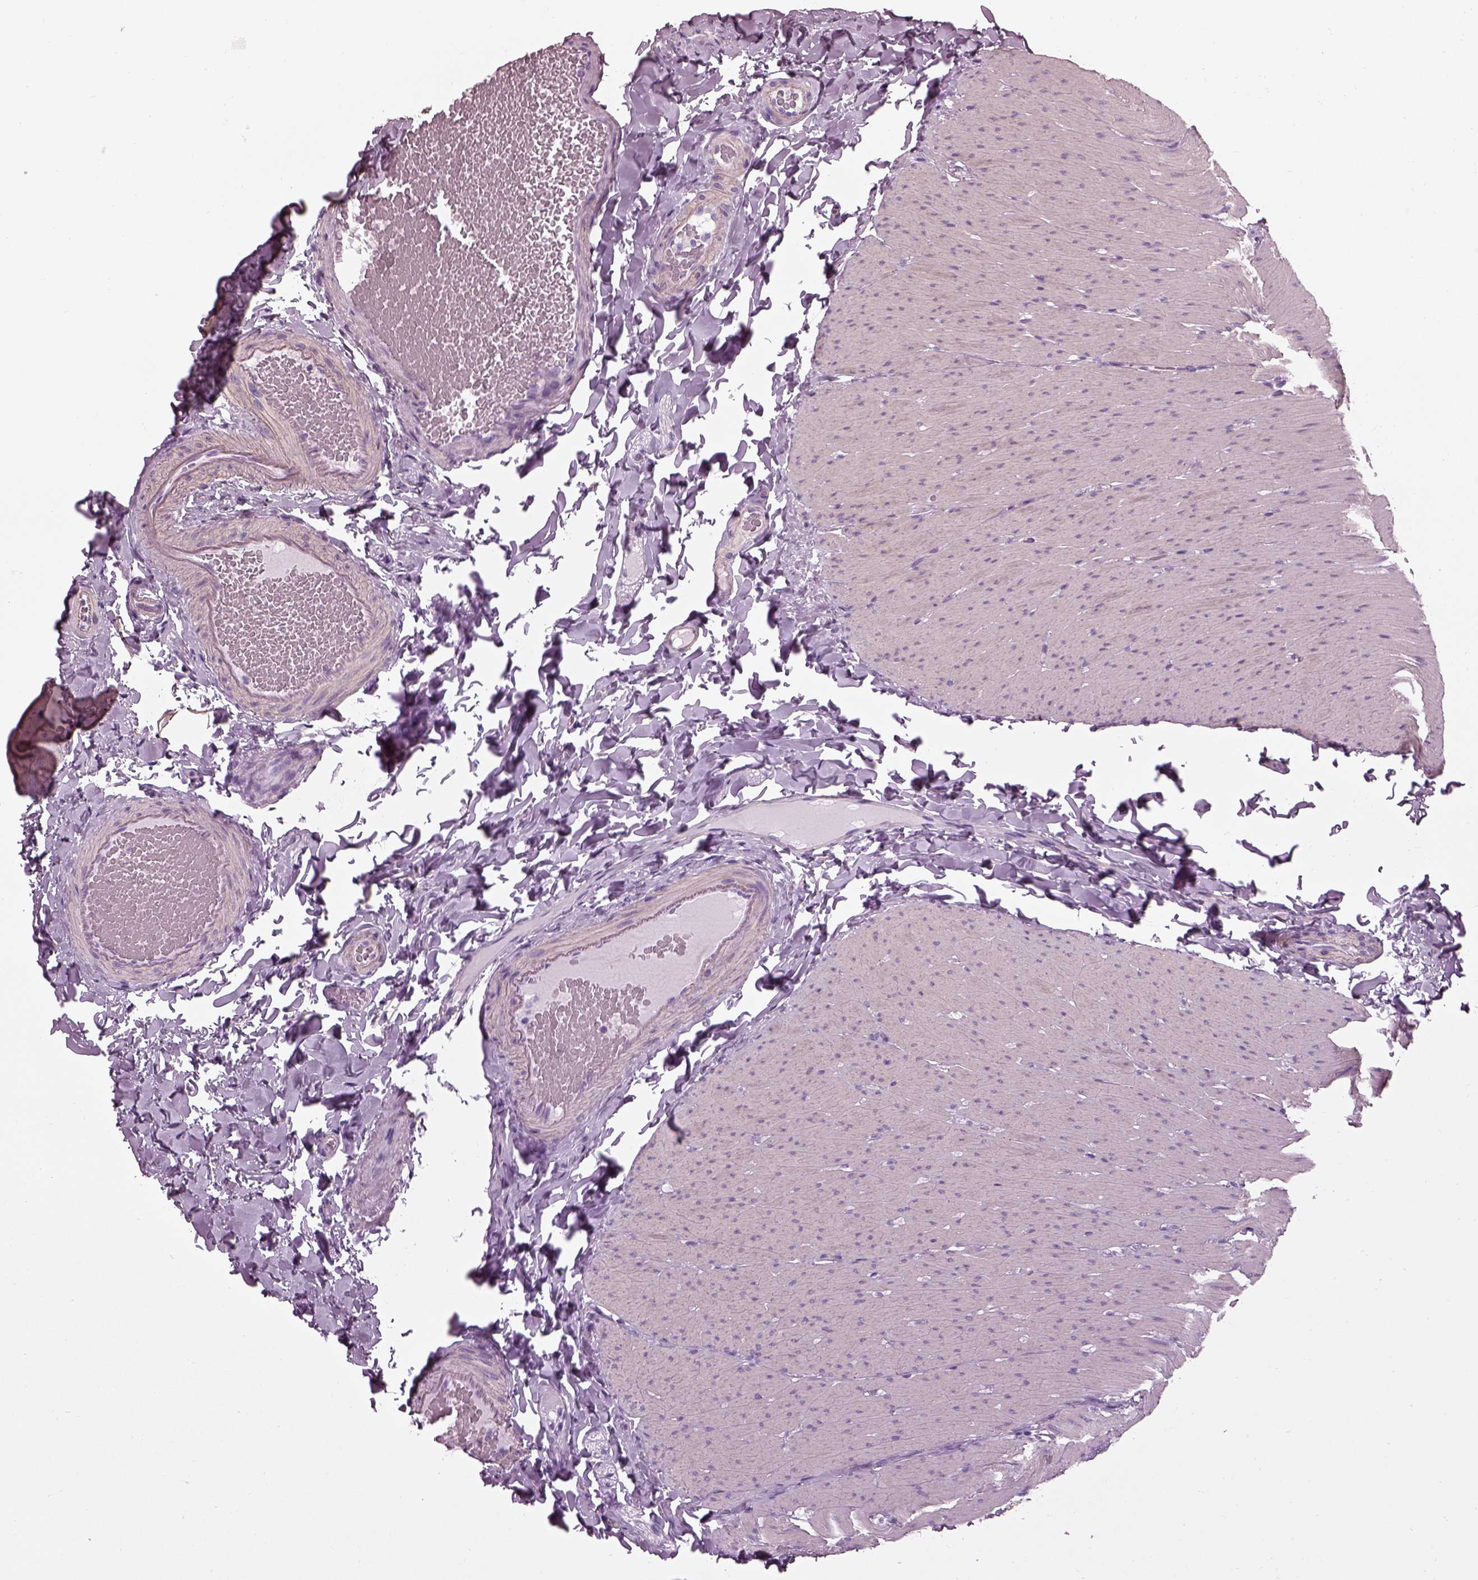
{"staining": {"intensity": "negative", "quantity": "none", "location": "none"}, "tissue": "colon", "cell_type": "Endothelial cells", "image_type": "normal", "snomed": [{"axis": "morphology", "description": "Normal tissue, NOS"}, {"axis": "topography", "description": "Colon"}], "caption": "A high-resolution photomicrograph shows IHC staining of benign colon, which demonstrates no significant staining in endothelial cells.", "gene": "BFSP1", "patient": {"sex": "male", "age": 47}}